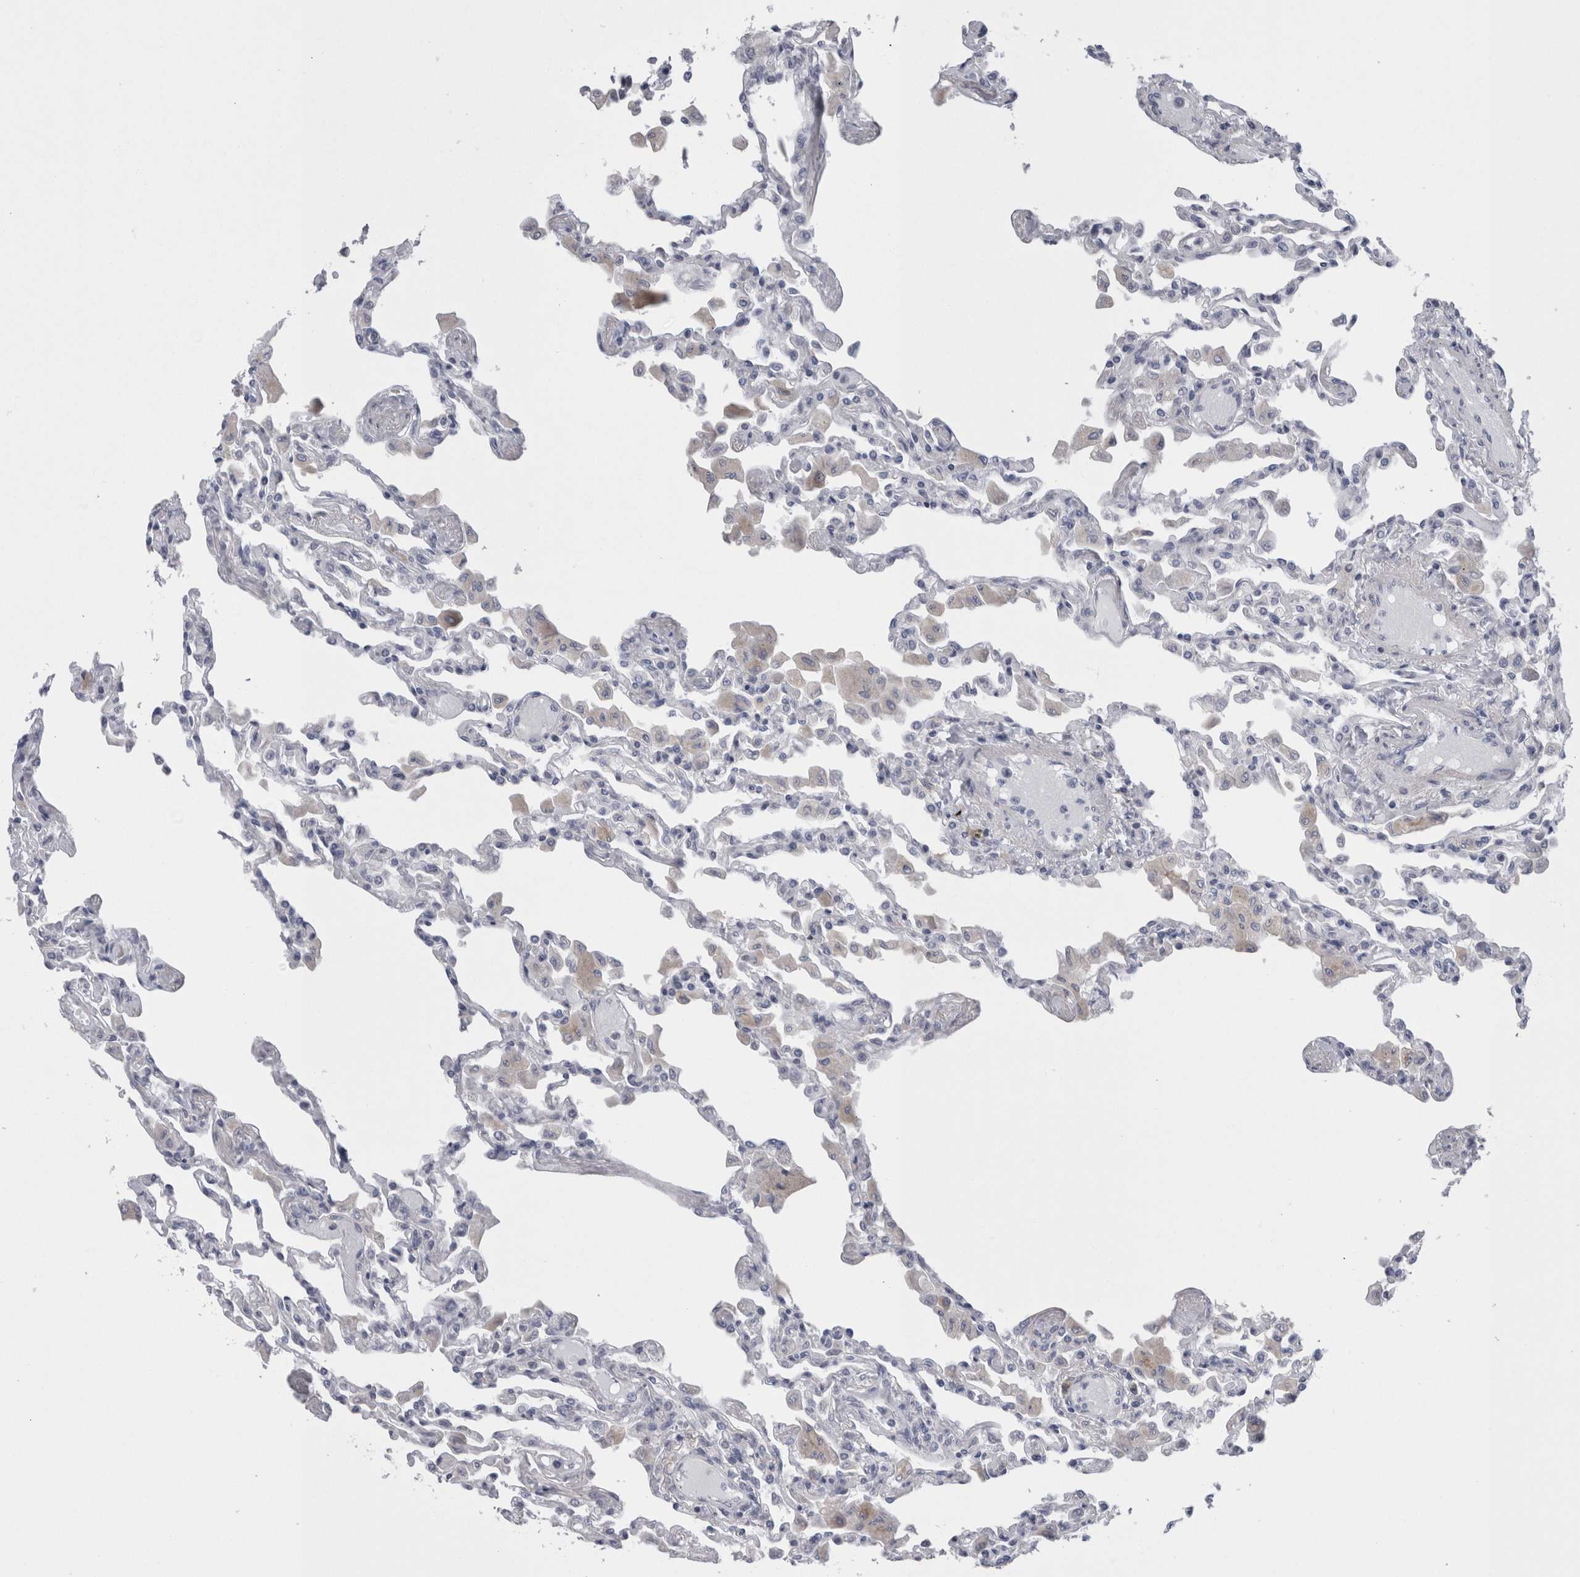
{"staining": {"intensity": "negative", "quantity": "none", "location": "none"}, "tissue": "lung", "cell_type": "Alveolar cells", "image_type": "normal", "snomed": [{"axis": "morphology", "description": "Normal tissue, NOS"}, {"axis": "topography", "description": "Bronchus"}, {"axis": "topography", "description": "Lung"}], "caption": "Alveolar cells show no significant positivity in normal lung. (IHC, brightfield microscopy, high magnification).", "gene": "GDAP1", "patient": {"sex": "female", "age": 49}}